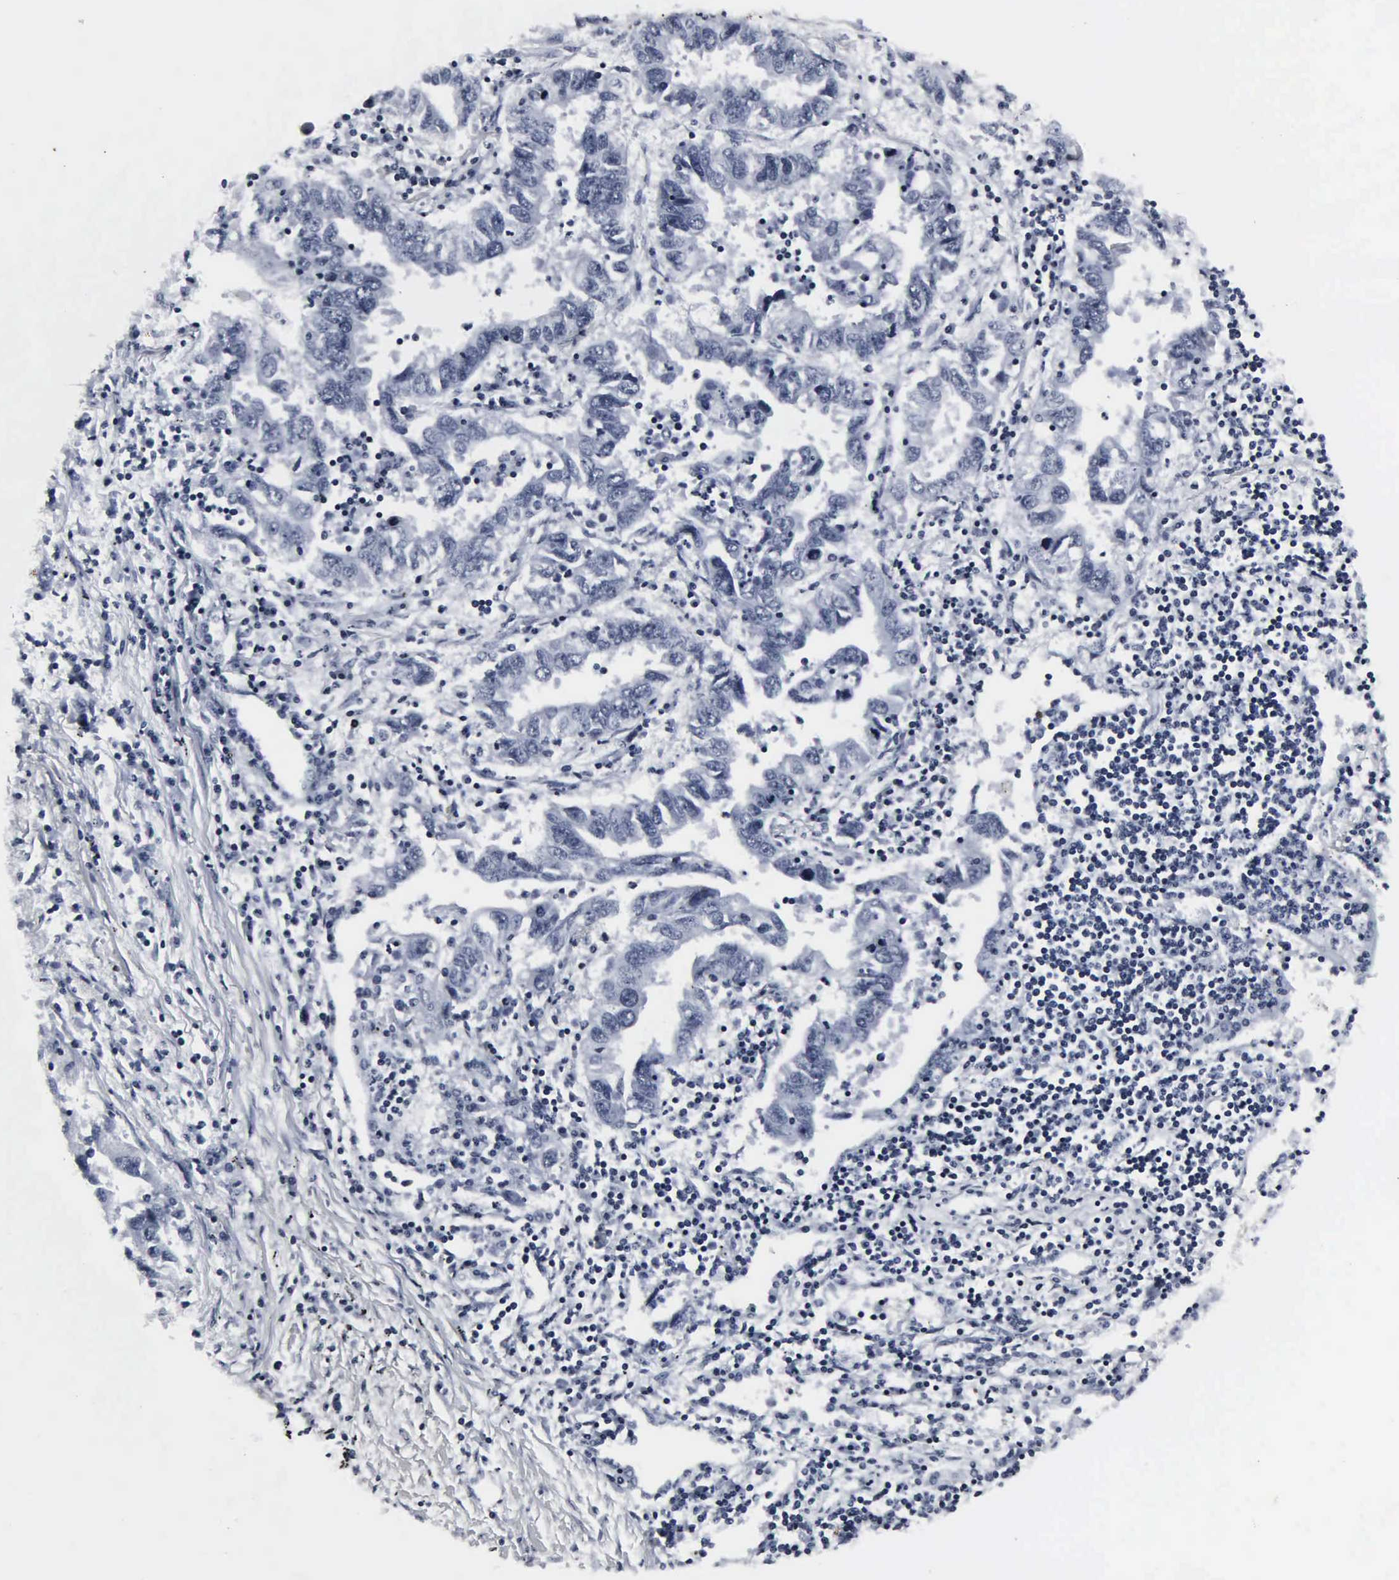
{"staining": {"intensity": "negative", "quantity": "none", "location": "none"}, "tissue": "lung cancer", "cell_type": "Tumor cells", "image_type": "cancer", "snomed": [{"axis": "morphology", "description": "Adenocarcinoma, NOS"}, {"axis": "topography", "description": "Lung"}], "caption": "Image shows no significant protein expression in tumor cells of lung cancer (adenocarcinoma). (Stains: DAB immunohistochemistry (IHC) with hematoxylin counter stain, Microscopy: brightfield microscopy at high magnification).", "gene": "DGCR2", "patient": {"sex": "male", "age": 48}}